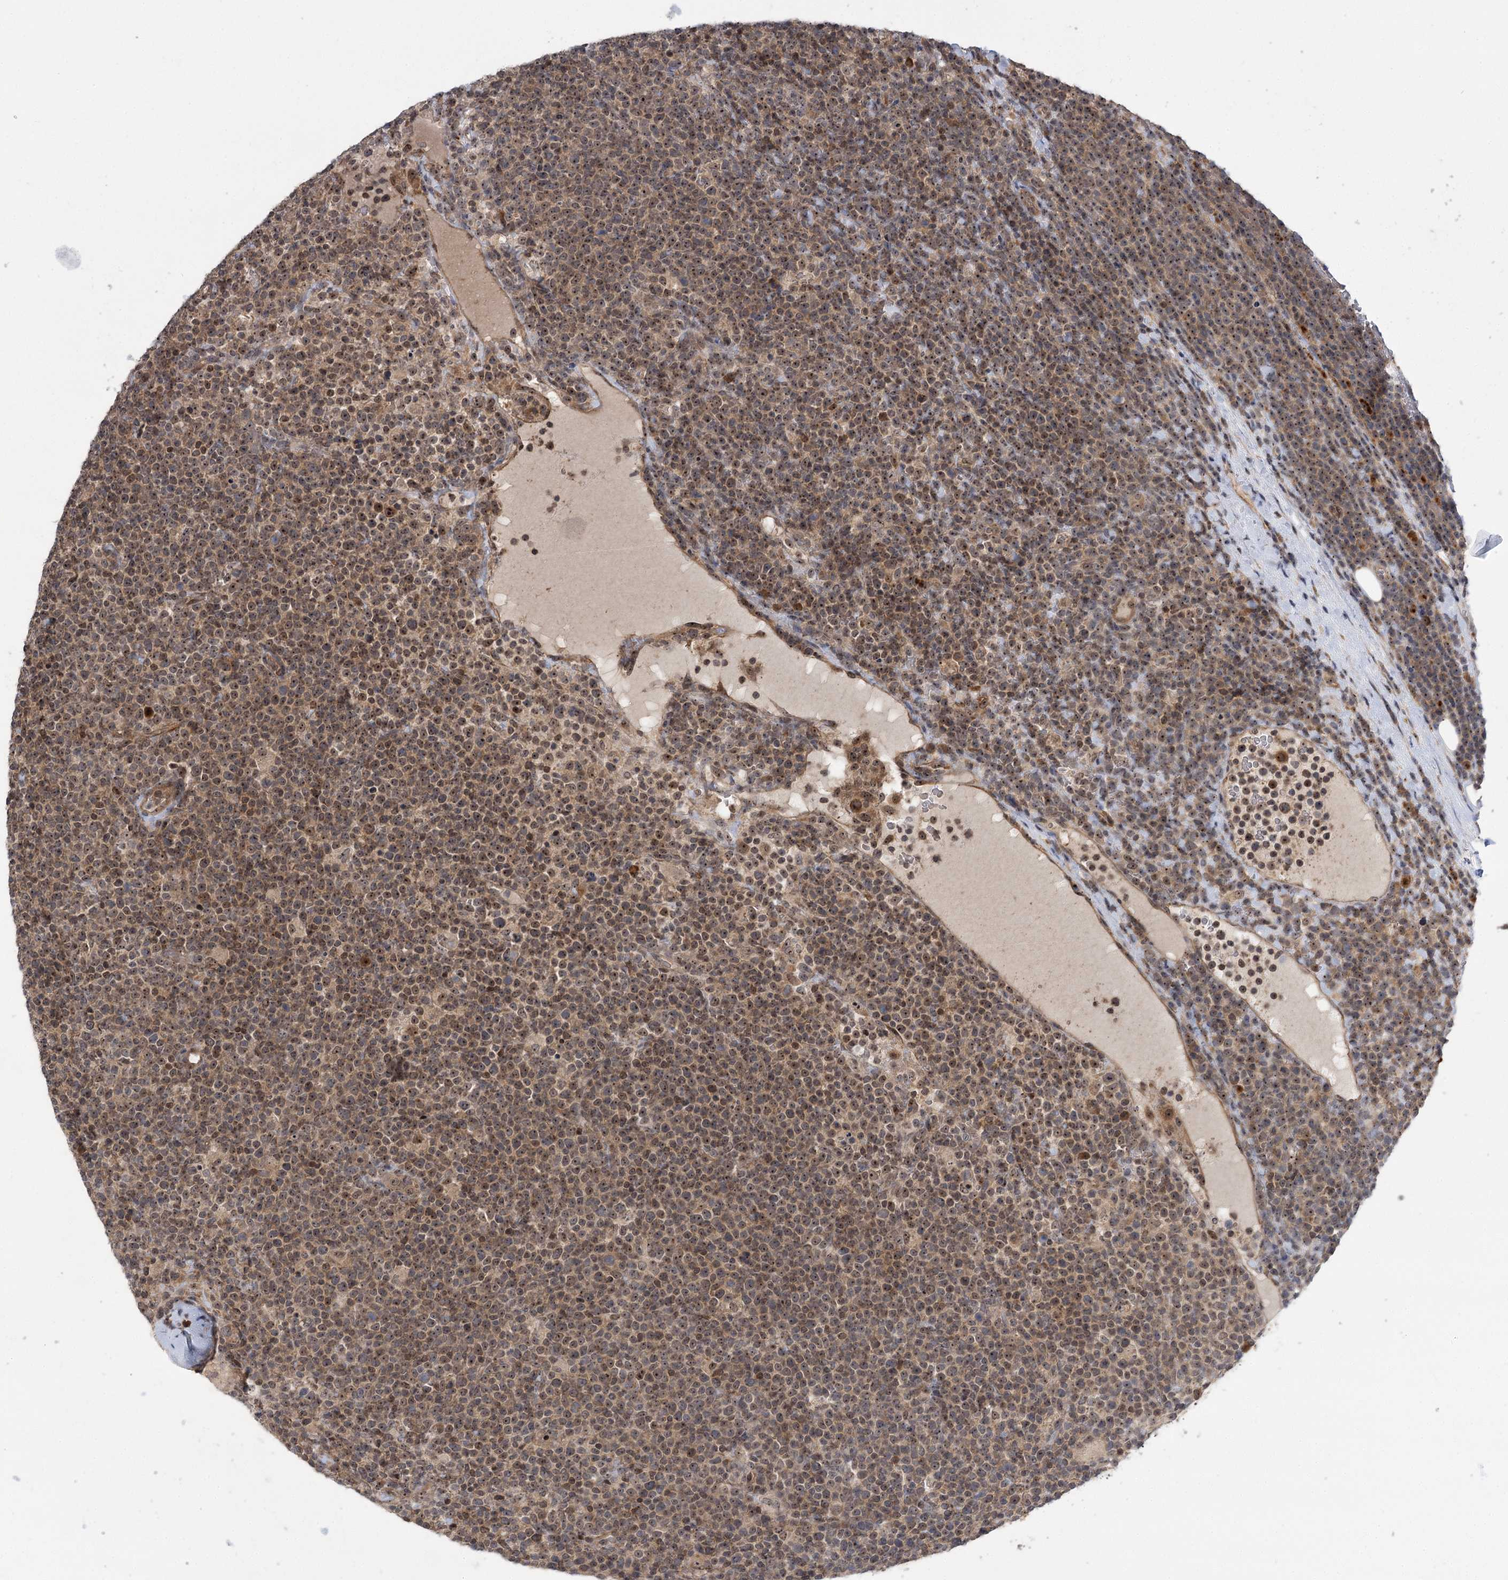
{"staining": {"intensity": "moderate", "quantity": ">75%", "location": "nuclear"}, "tissue": "lymphoma", "cell_type": "Tumor cells", "image_type": "cancer", "snomed": [{"axis": "morphology", "description": "Malignant lymphoma, non-Hodgkin's type, High grade"}, {"axis": "topography", "description": "Lymph node"}], "caption": "Moderate nuclear positivity is identified in approximately >75% of tumor cells in malignant lymphoma, non-Hodgkin's type (high-grade).", "gene": "SERGEF", "patient": {"sex": "male", "age": 61}}